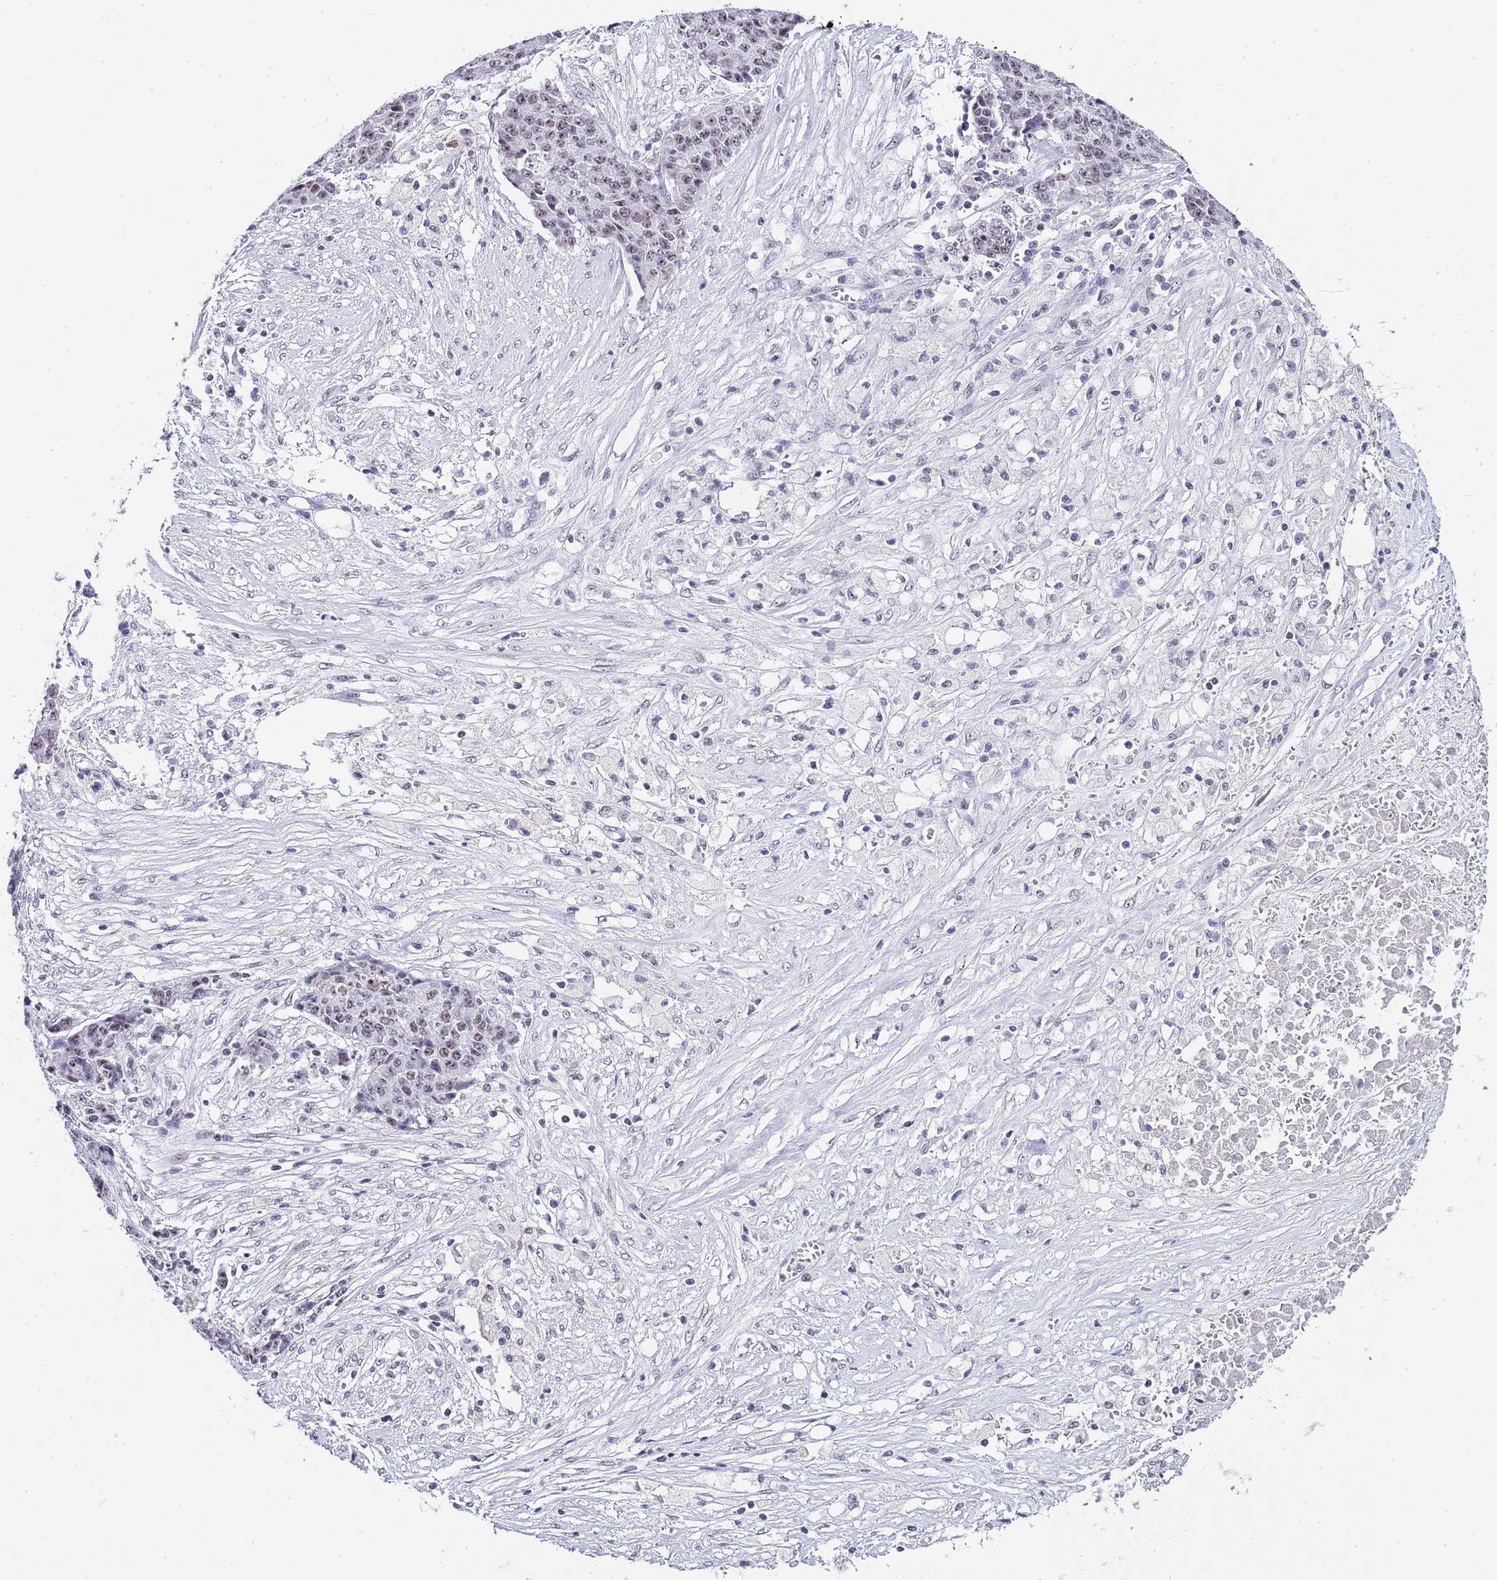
{"staining": {"intensity": "weak", "quantity": "25%-75%", "location": "nuclear"}, "tissue": "ovarian cancer", "cell_type": "Tumor cells", "image_type": "cancer", "snomed": [{"axis": "morphology", "description": "Carcinoma, endometroid"}, {"axis": "topography", "description": "Ovary"}], "caption": "Tumor cells show low levels of weak nuclear expression in approximately 25%-75% of cells in ovarian endometroid carcinoma. Immunohistochemistry (ihc) stains the protein in brown and the nuclei are stained blue.", "gene": "NOP56", "patient": {"sex": "female", "age": 42}}